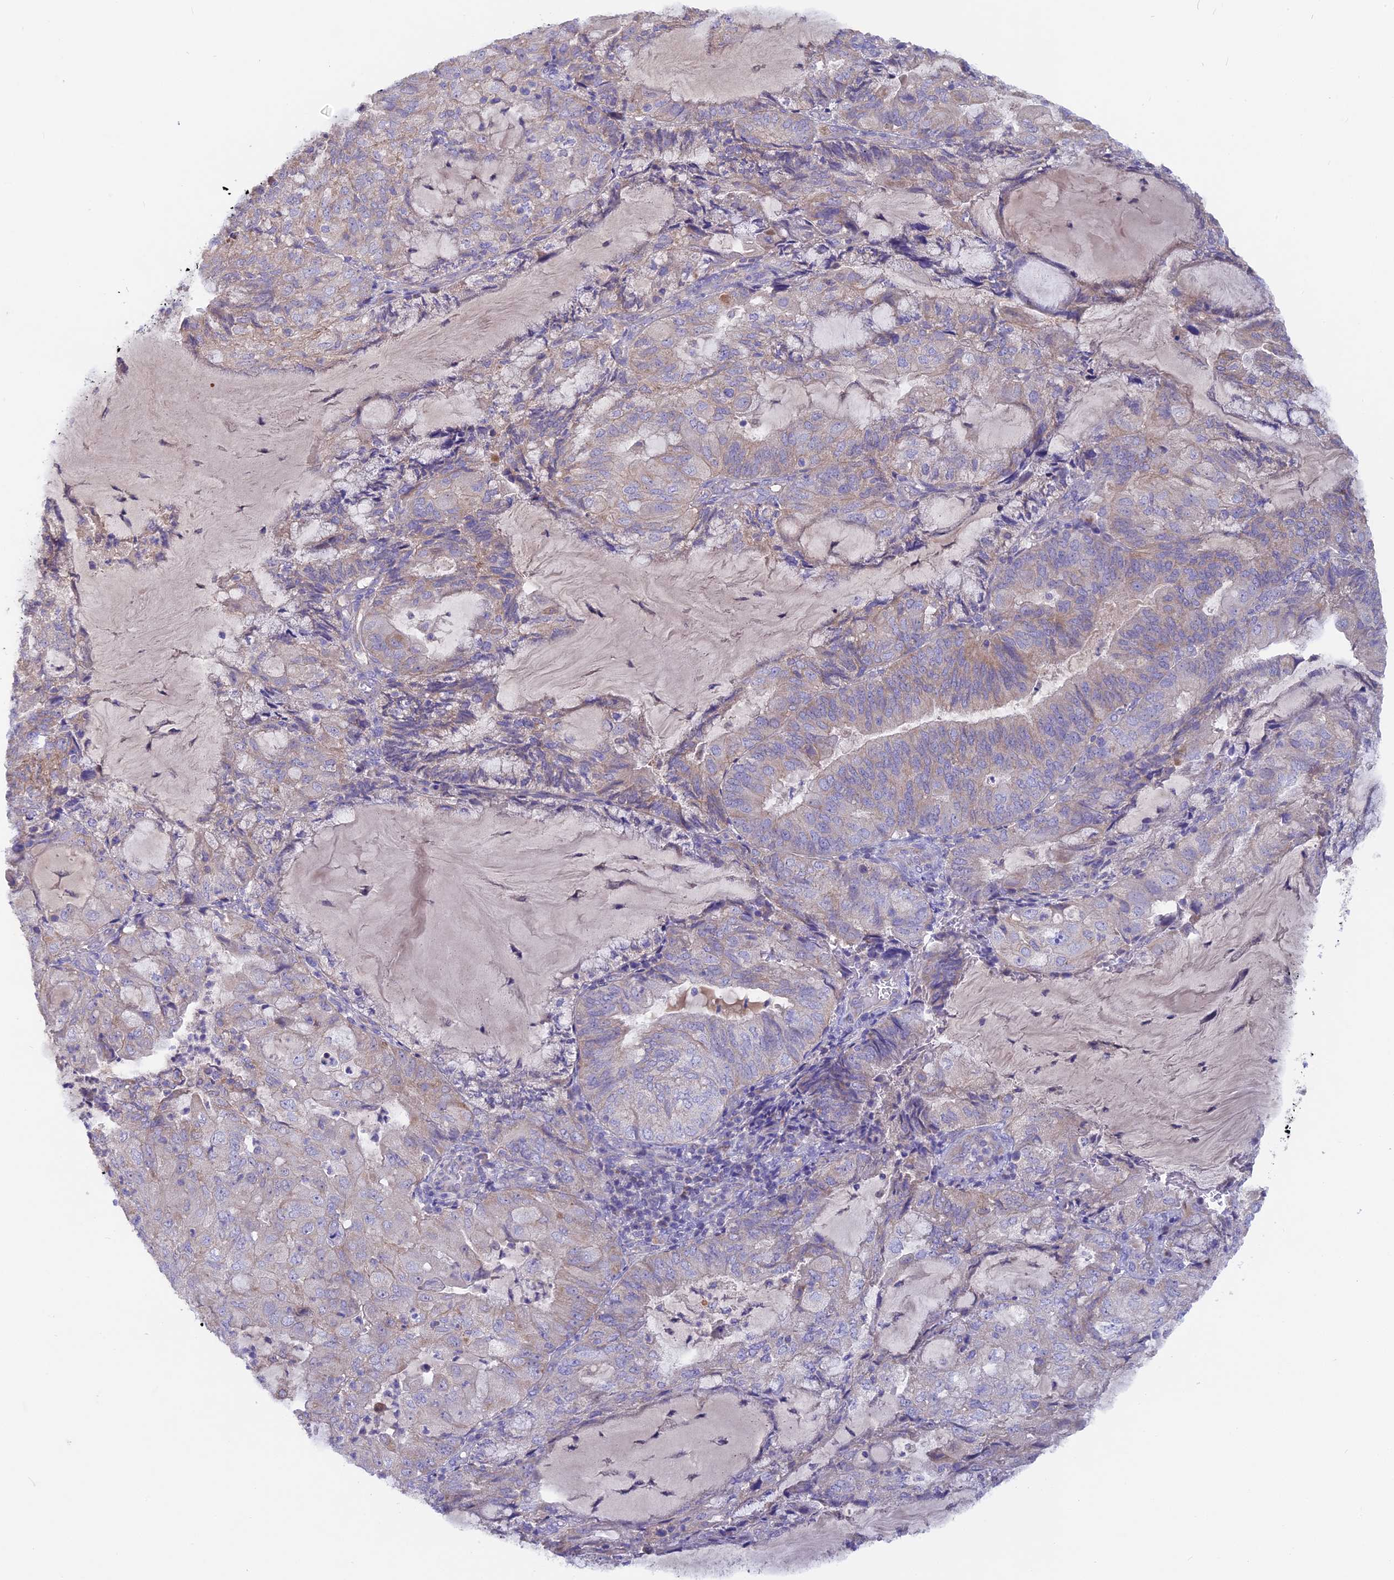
{"staining": {"intensity": "weak", "quantity": "25%-75%", "location": "cytoplasmic/membranous"}, "tissue": "endometrial cancer", "cell_type": "Tumor cells", "image_type": "cancer", "snomed": [{"axis": "morphology", "description": "Adenocarcinoma, NOS"}, {"axis": "topography", "description": "Endometrium"}], "caption": "A brown stain shows weak cytoplasmic/membranous positivity of a protein in human endometrial cancer tumor cells.", "gene": "PZP", "patient": {"sex": "female", "age": 81}}